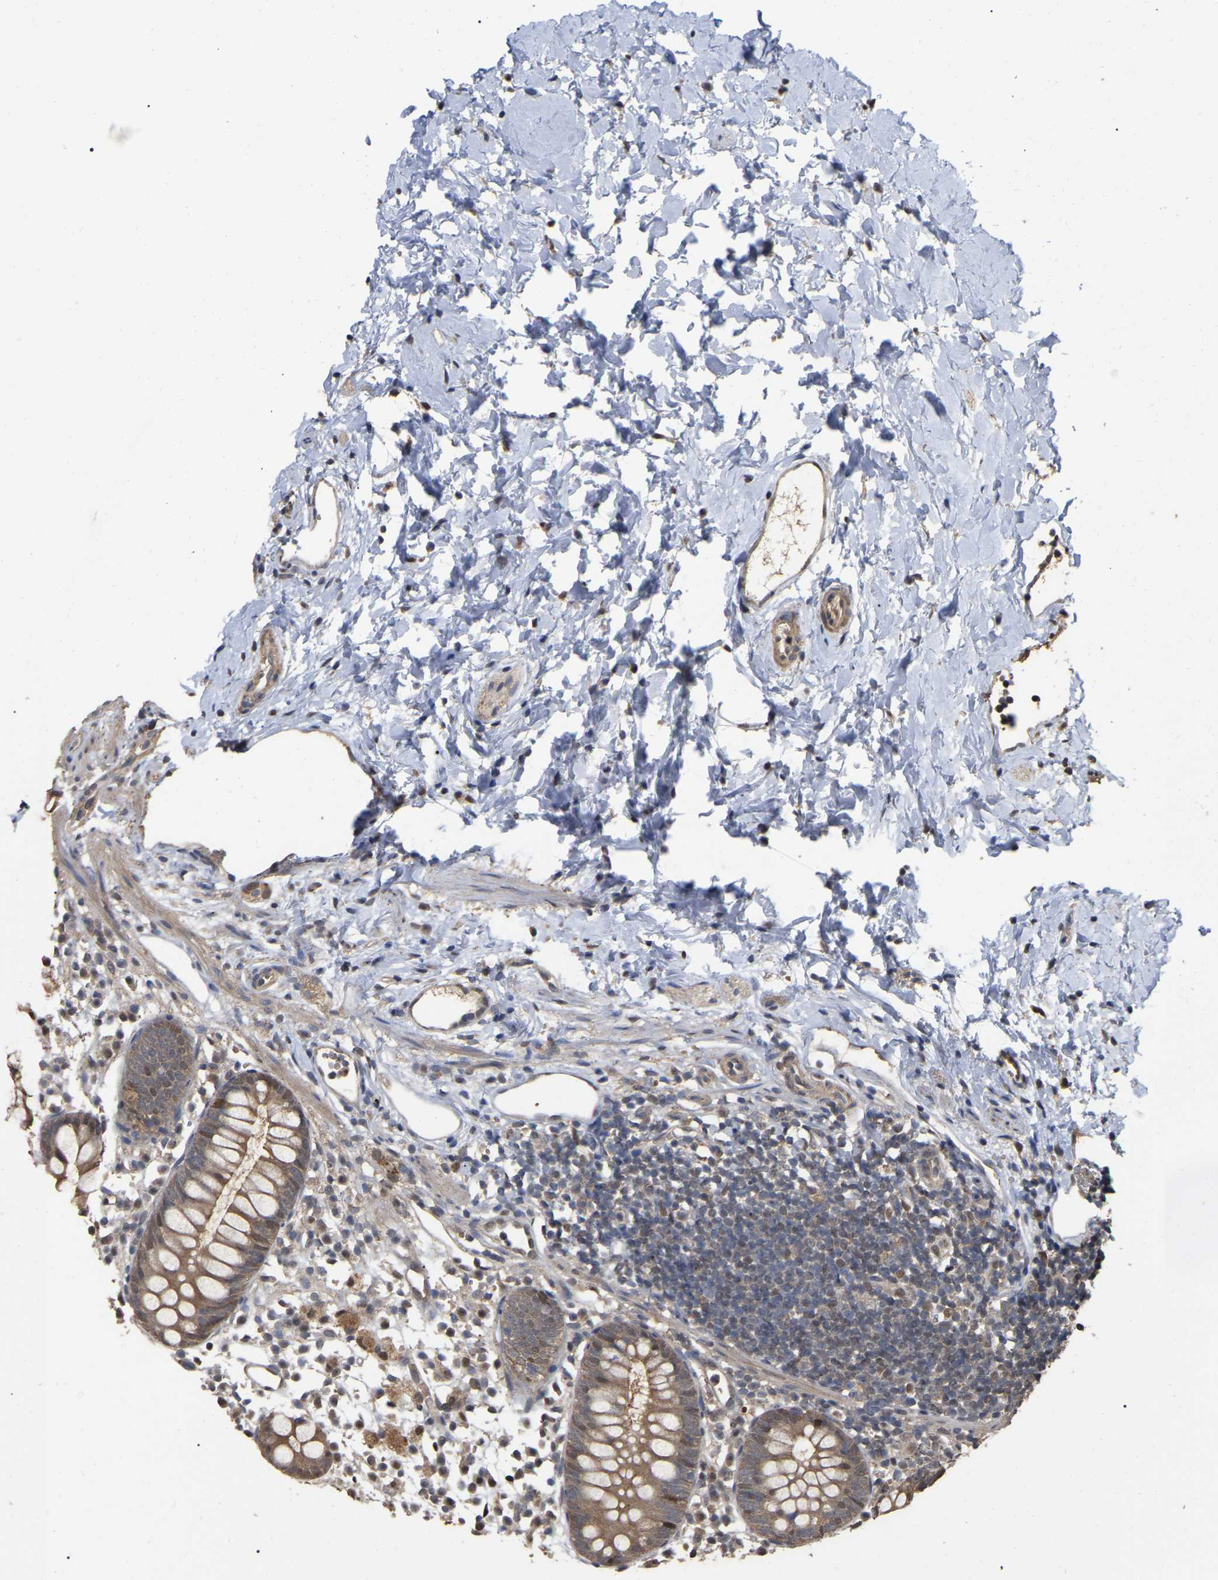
{"staining": {"intensity": "moderate", "quantity": ">75%", "location": "cytoplasmic/membranous"}, "tissue": "appendix", "cell_type": "Glandular cells", "image_type": "normal", "snomed": [{"axis": "morphology", "description": "Normal tissue, NOS"}, {"axis": "topography", "description": "Appendix"}], "caption": "DAB (3,3'-diaminobenzidine) immunohistochemical staining of normal human appendix demonstrates moderate cytoplasmic/membranous protein staining in approximately >75% of glandular cells. Nuclei are stained in blue.", "gene": "FAM219A", "patient": {"sex": "female", "age": 20}}